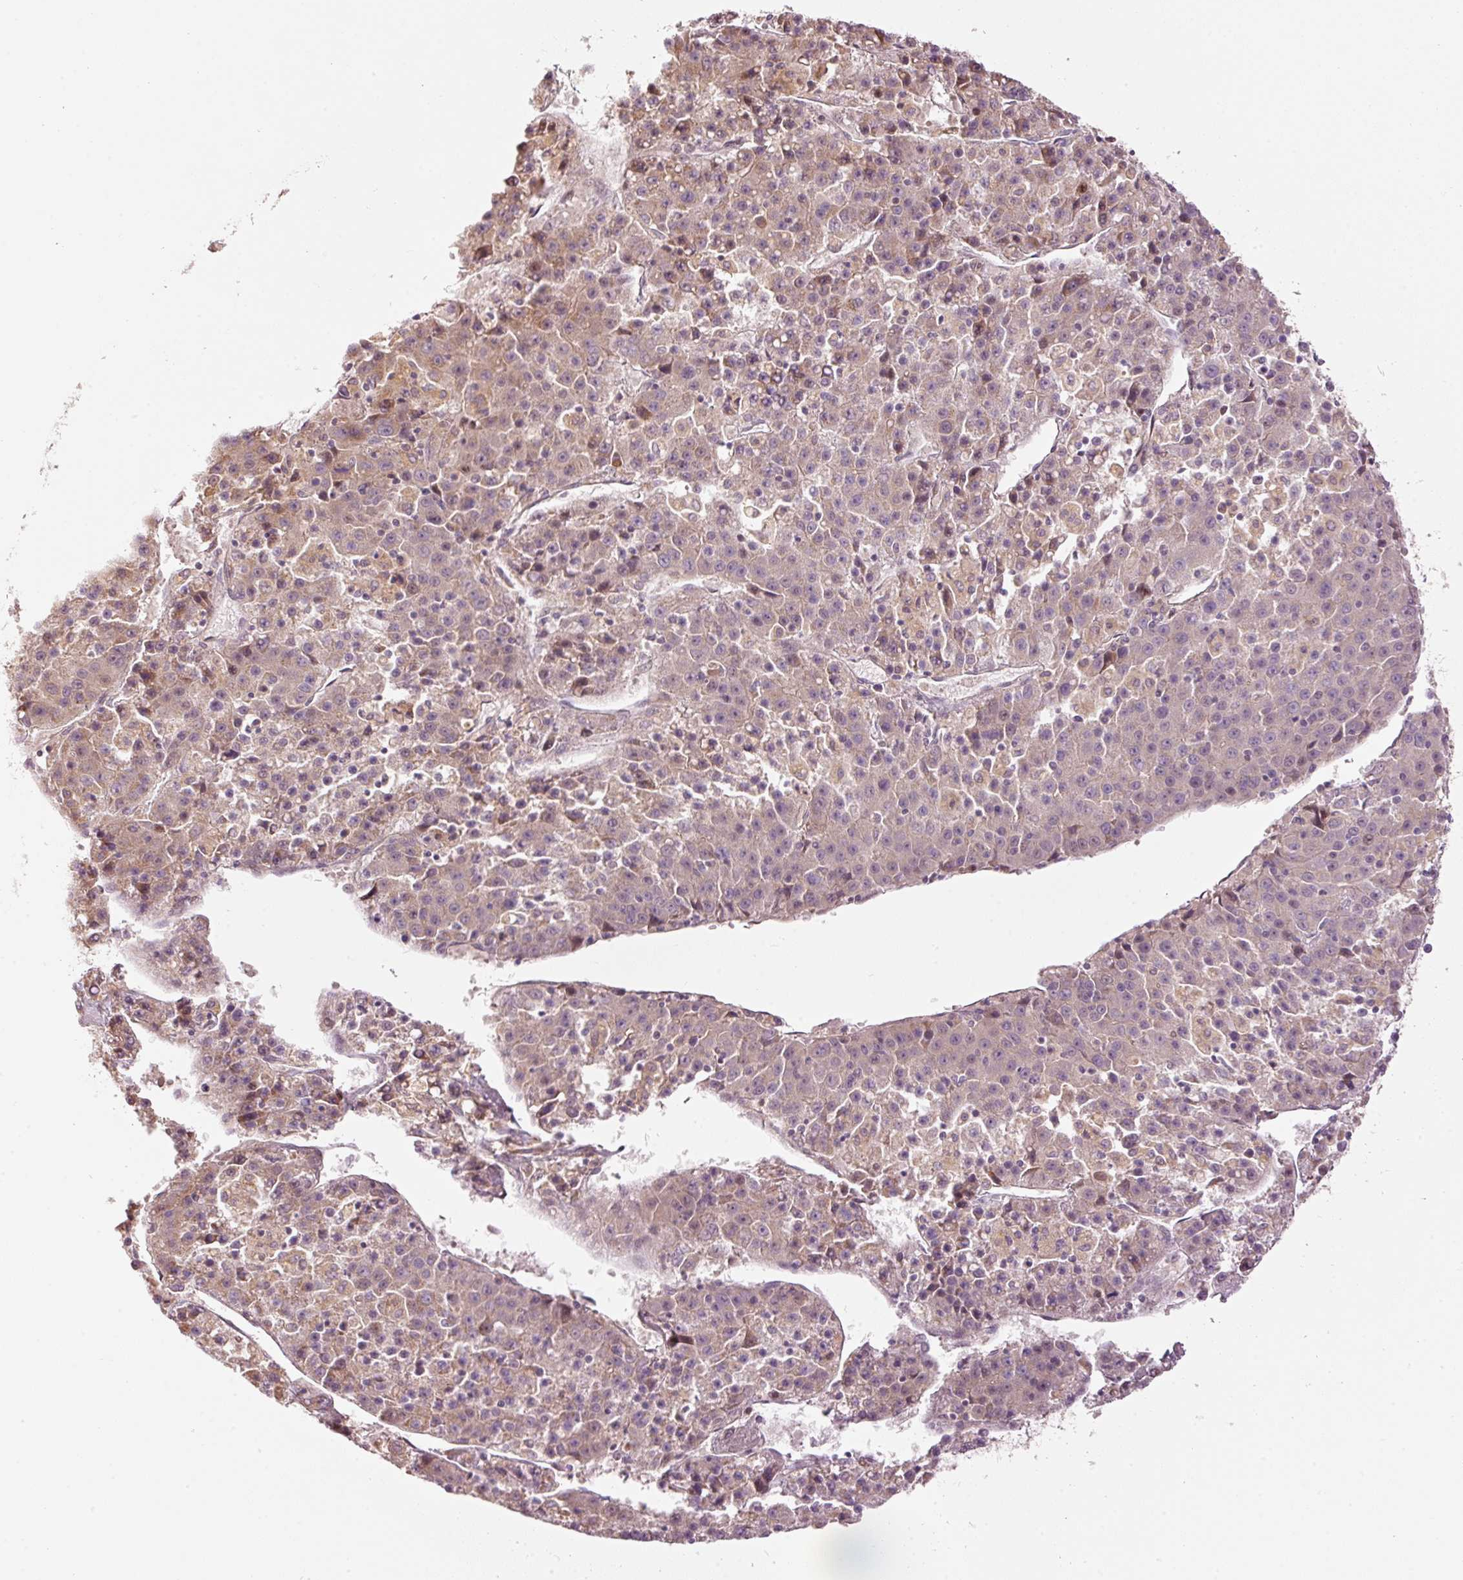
{"staining": {"intensity": "weak", "quantity": "25%-75%", "location": "cytoplasmic/membranous"}, "tissue": "liver cancer", "cell_type": "Tumor cells", "image_type": "cancer", "snomed": [{"axis": "morphology", "description": "Carcinoma, Hepatocellular, NOS"}, {"axis": "topography", "description": "Liver"}], "caption": "Protein analysis of hepatocellular carcinoma (liver) tissue demonstrates weak cytoplasmic/membranous staining in approximately 25%-75% of tumor cells. The protein of interest is stained brown, and the nuclei are stained in blue (DAB IHC with brightfield microscopy, high magnification).", "gene": "MAP10", "patient": {"sex": "female", "age": 53}}